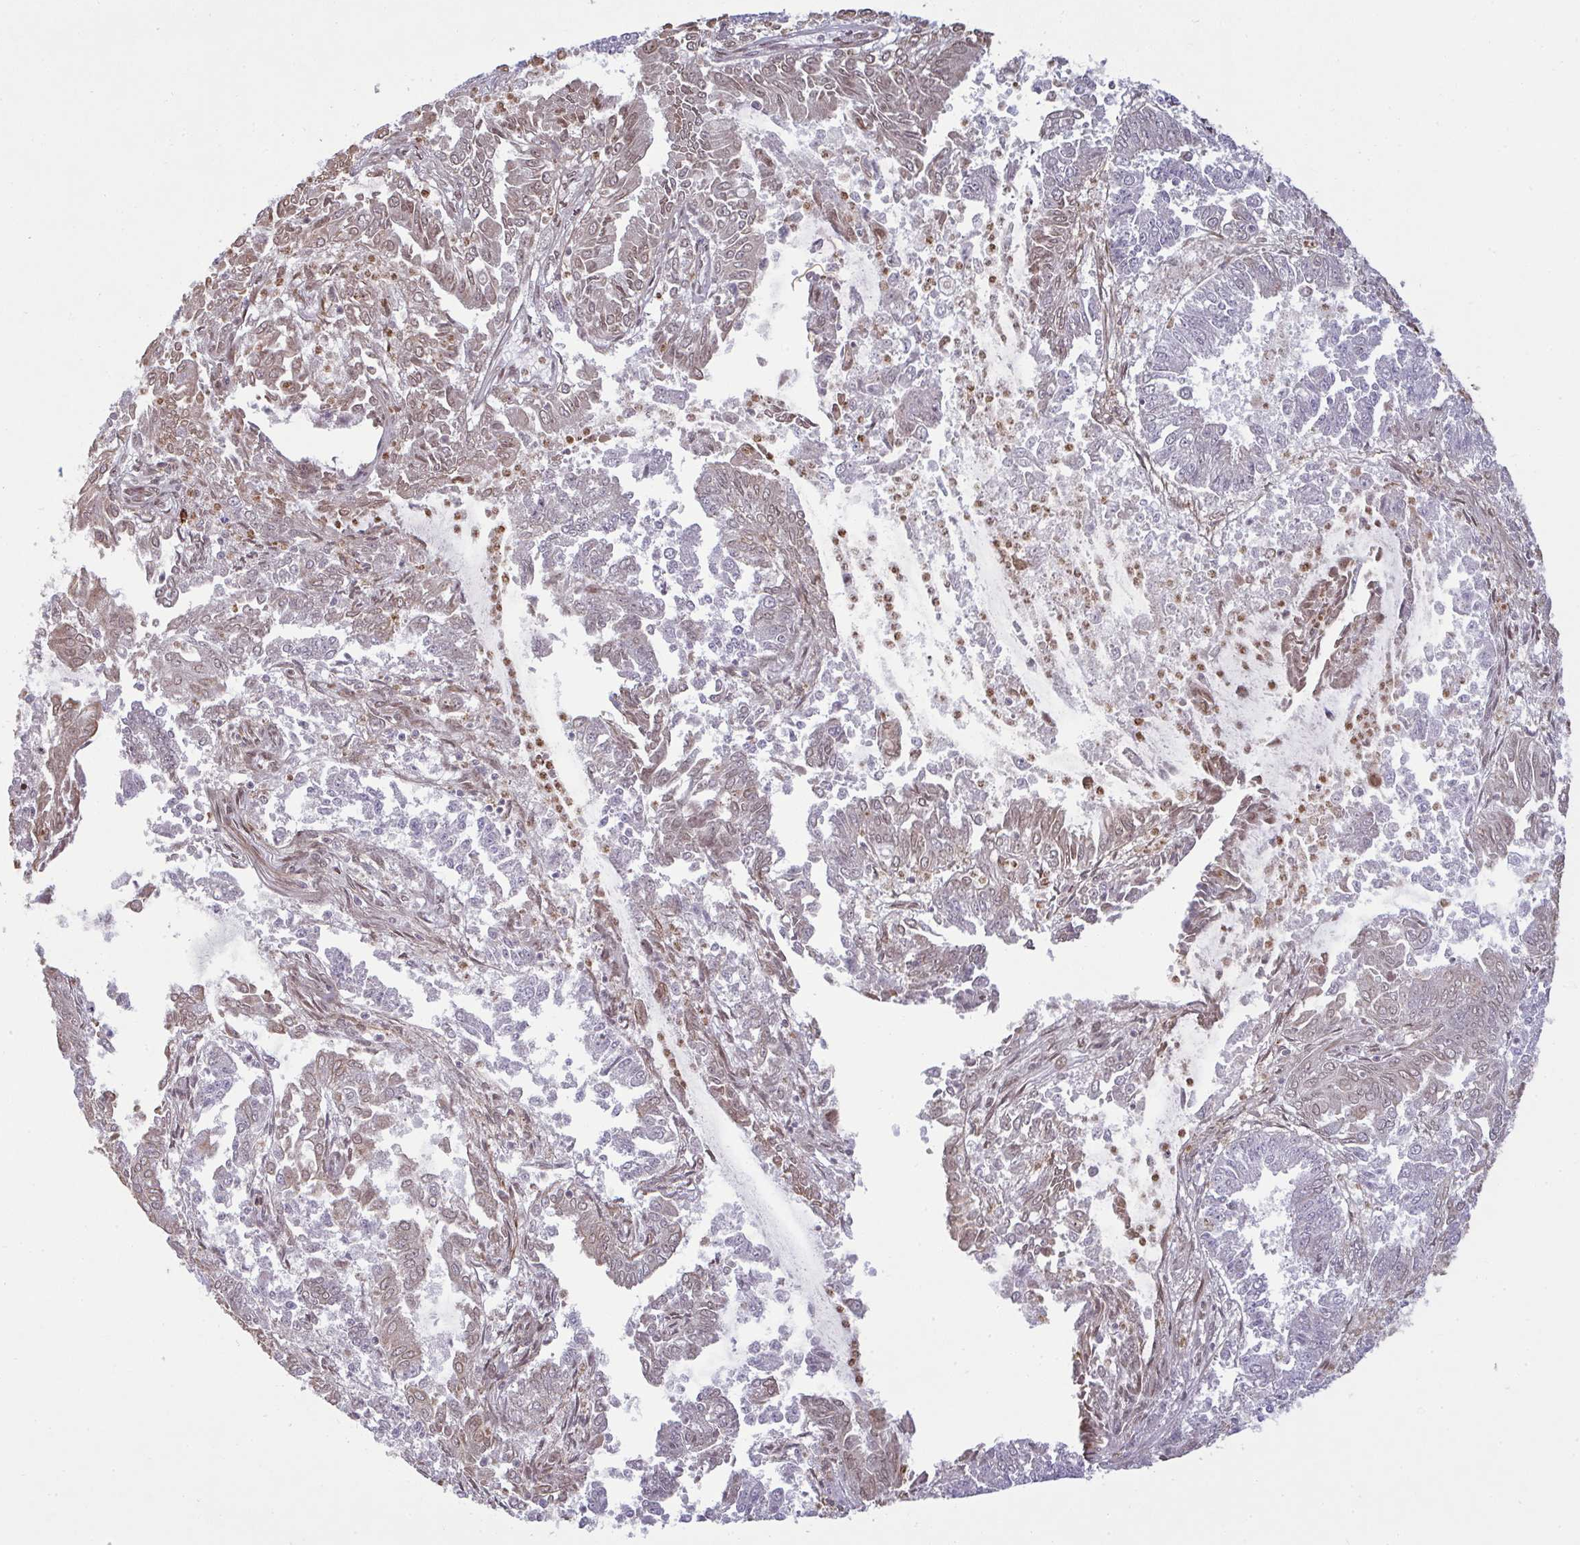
{"staining": {"intensity": "weak", "quantity": "<25%", "location": "nuclear"}, "tissue": "endometrial cancer", "cell_type": "Tumor cells", "image_type": "cancer", "snomed": [{"axis": "morphology", "description": "Adenocarcinoma, NOS"}, {"axis": "topography", "description": "Endometrium"}], "caption": "The histopathology image reveals no staining of tumor cells in endometrial cancer (adenocarcinoma).", "gene": "UXT", "patient": {"sex": "female", "age": 73}}